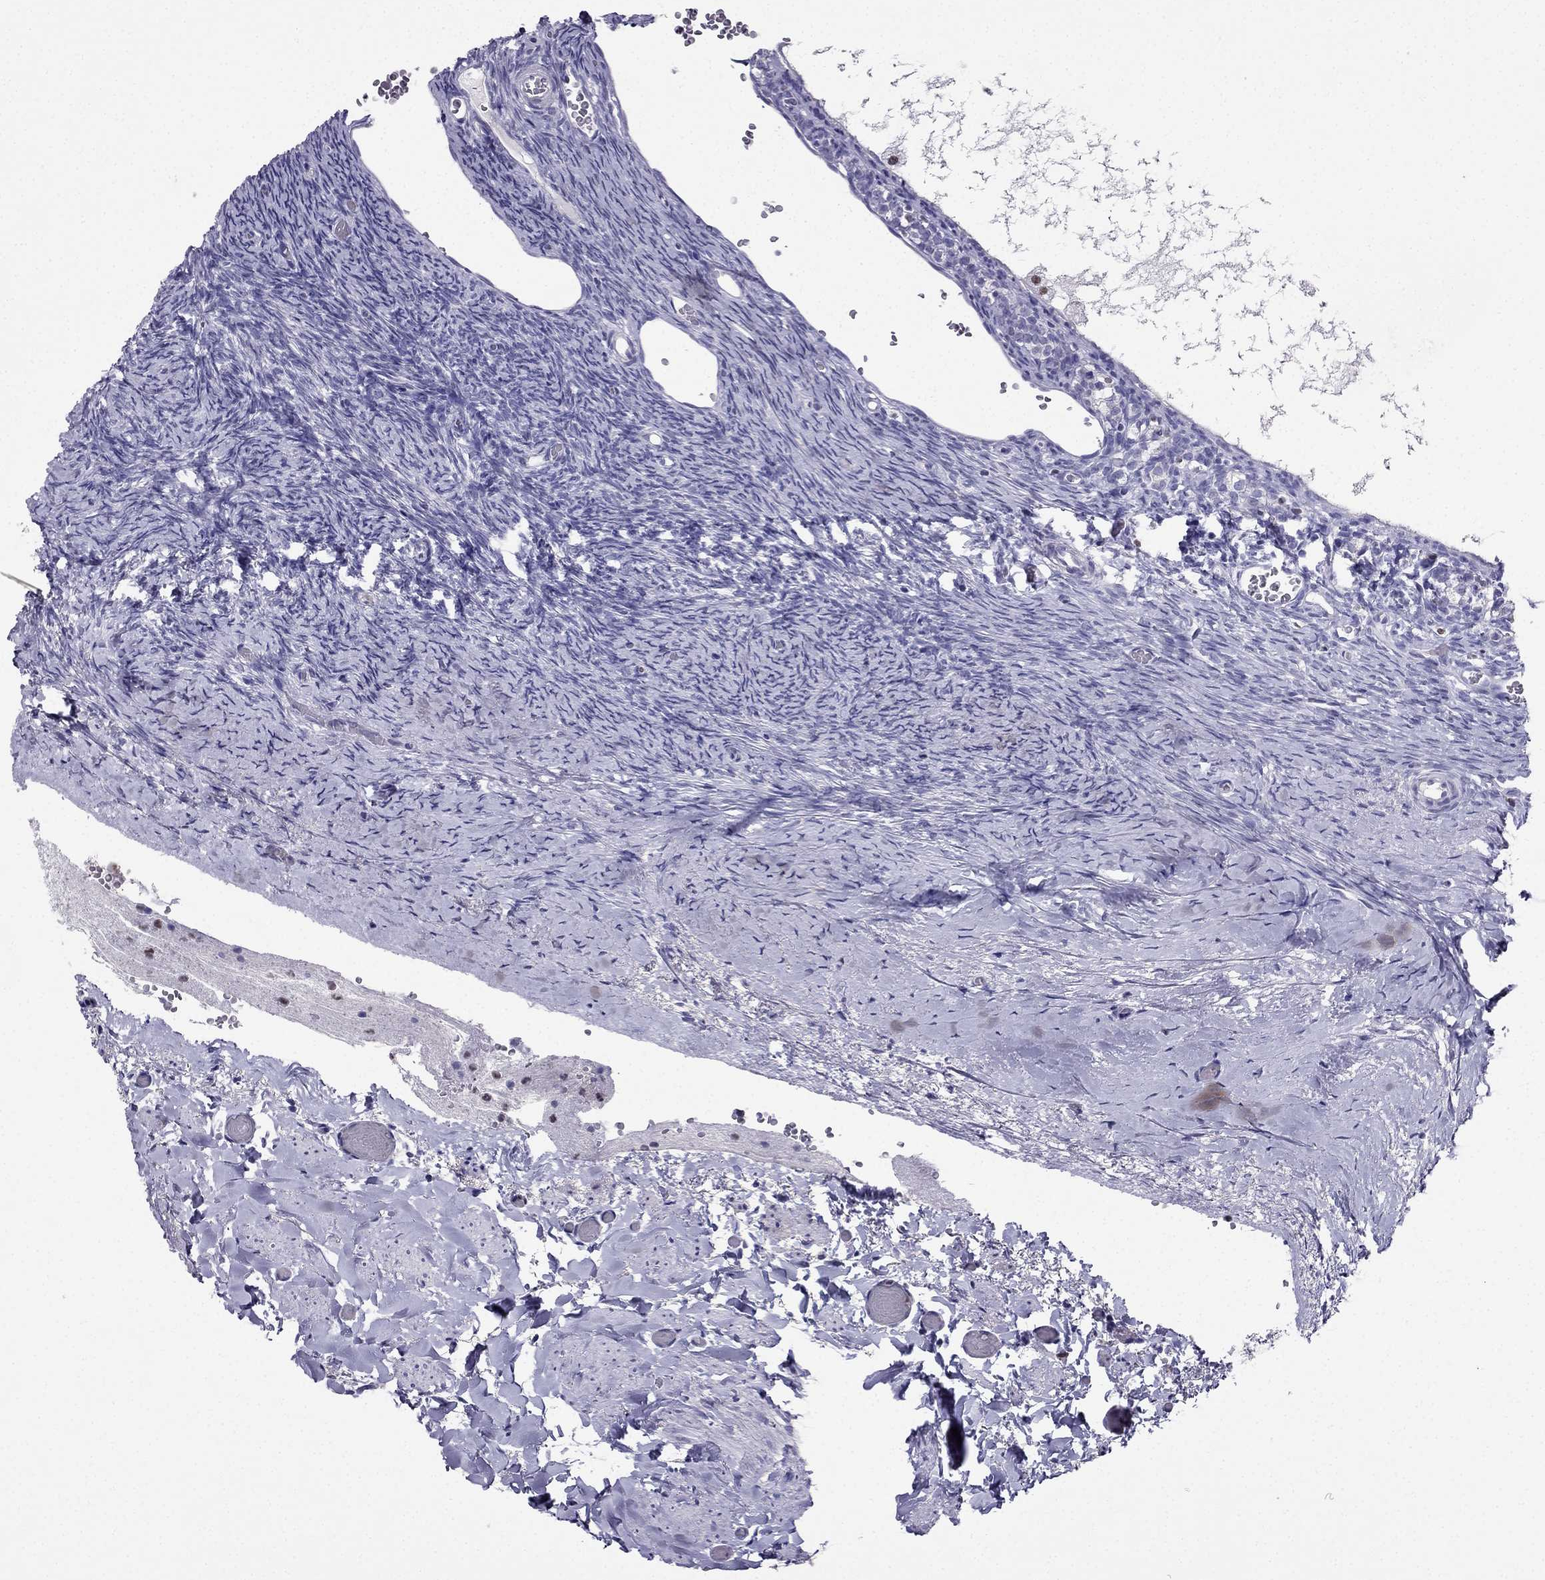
{"staining": {"intensity": "negative", "quantity": "none", "location": "none"}, "tissue": "ovary", "cell_type": "Follicle cells", "image_type": "normal", "snomed": [{"axis": "morphology", "description": "Normal tissue, NOS"}, {"axis": "topography", "description": "Ovary"}], "caption": "The immunohistochemistry photomicrograph has no significant positivity in follicle cells of ovary.", "gene": "ARID3A", "patient": {"sex": "female", "age": 39}}